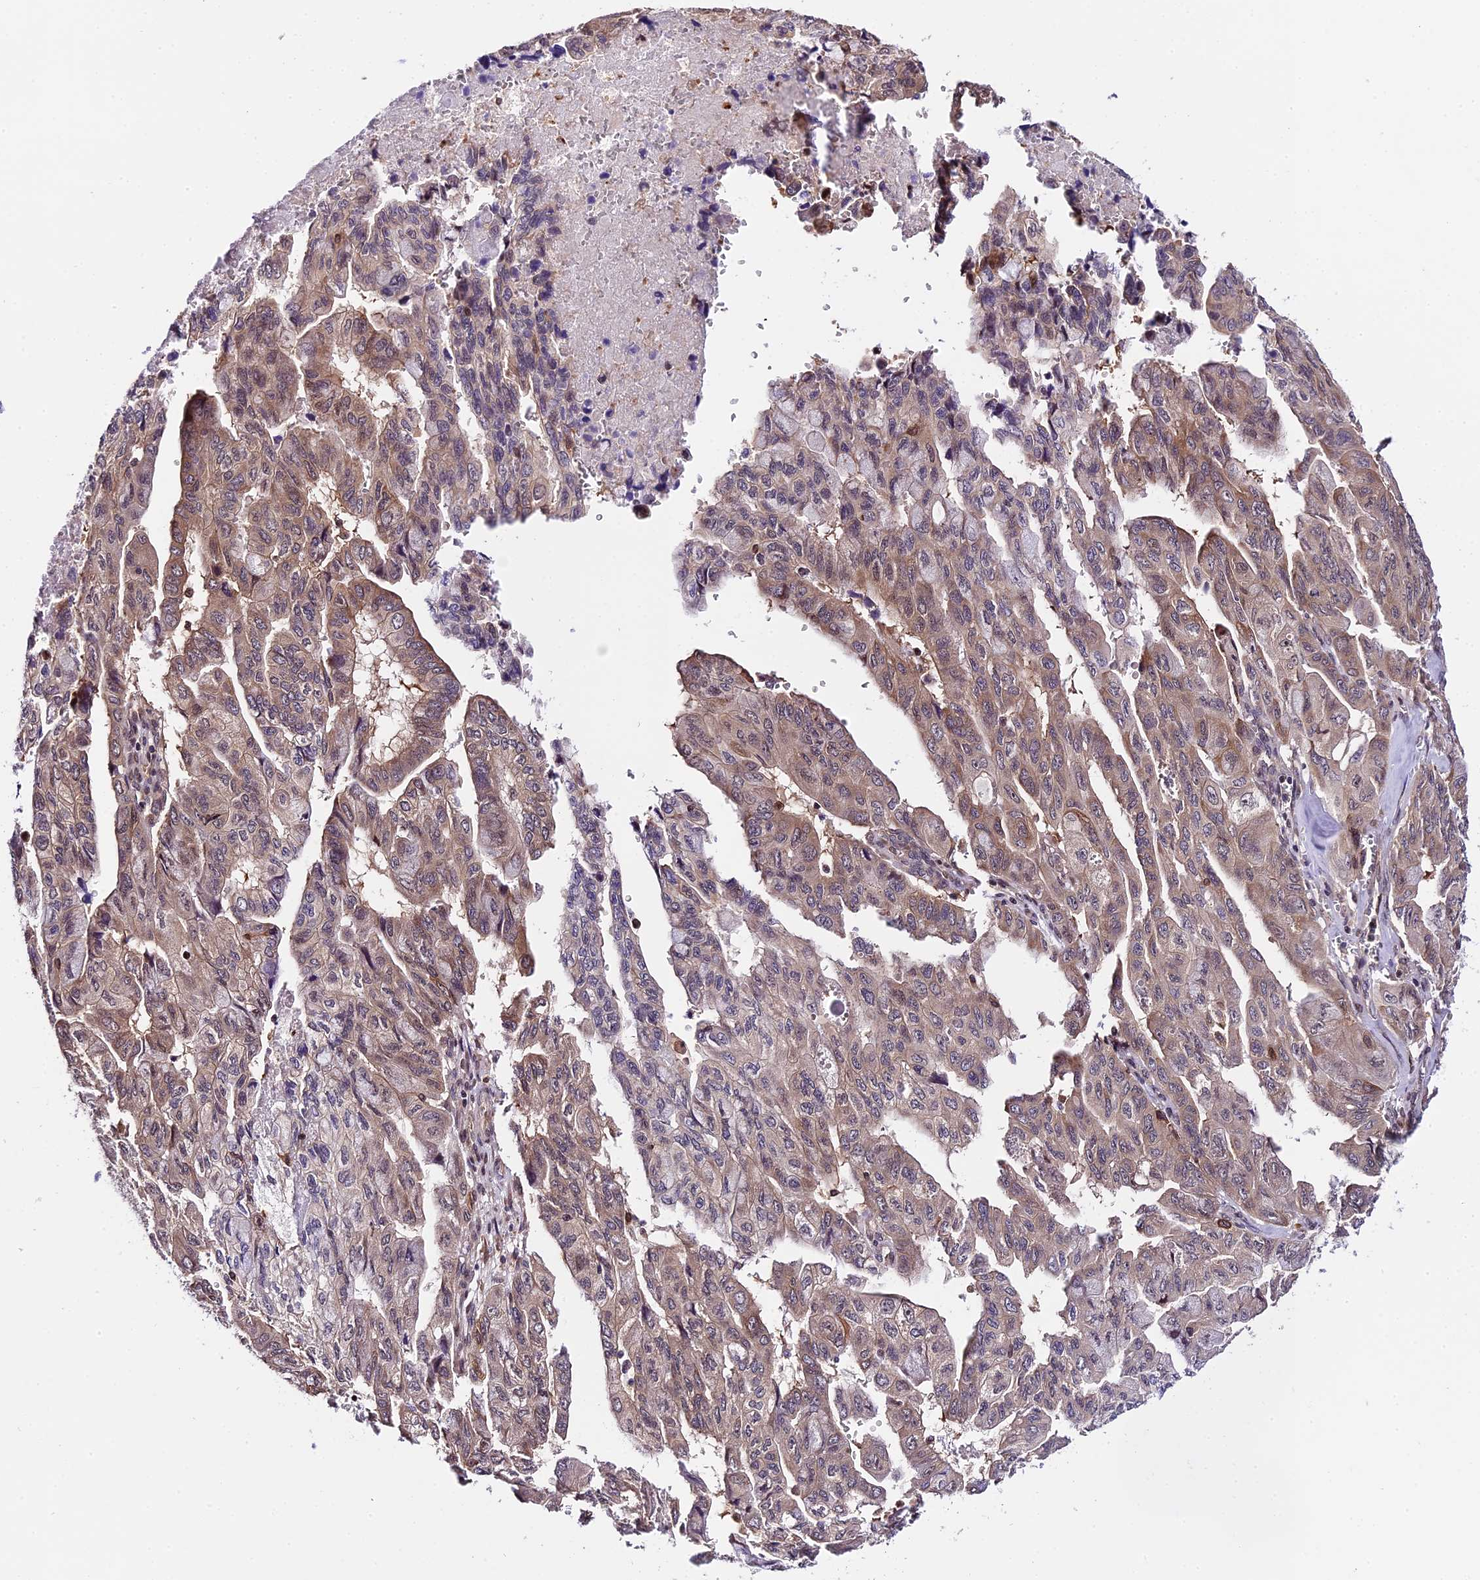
{"staining": {"intensity": "weak", "quantity": ">75%", "location": "cytoplasmic/membranous,nuclear"}, "tissue": "pancreatic cancer", "cell_type": "Tumor cells", "image_type": "cancer", "snomed": [{"axis": "morphology", "description": "Adenocarcinoma, NOS"}, {"axis": "topography", "description": "Pancreas"}], "caption": "Pancreatic adenocarcinoma was stained to show a protein in brown. There is low levels of weak cytoplasmic/membranous and nuclear positivity in approximately >75% of tumor cells. The staining was performed using DAB (3,3'-diaminobenzidine) to visualize the protein expression in brown, while the nuclei were stained in blue with hematoxylin (Magnification: 20x).", "gene": "HERPUD1", "patient": {"sex": "male", "age": 51}}